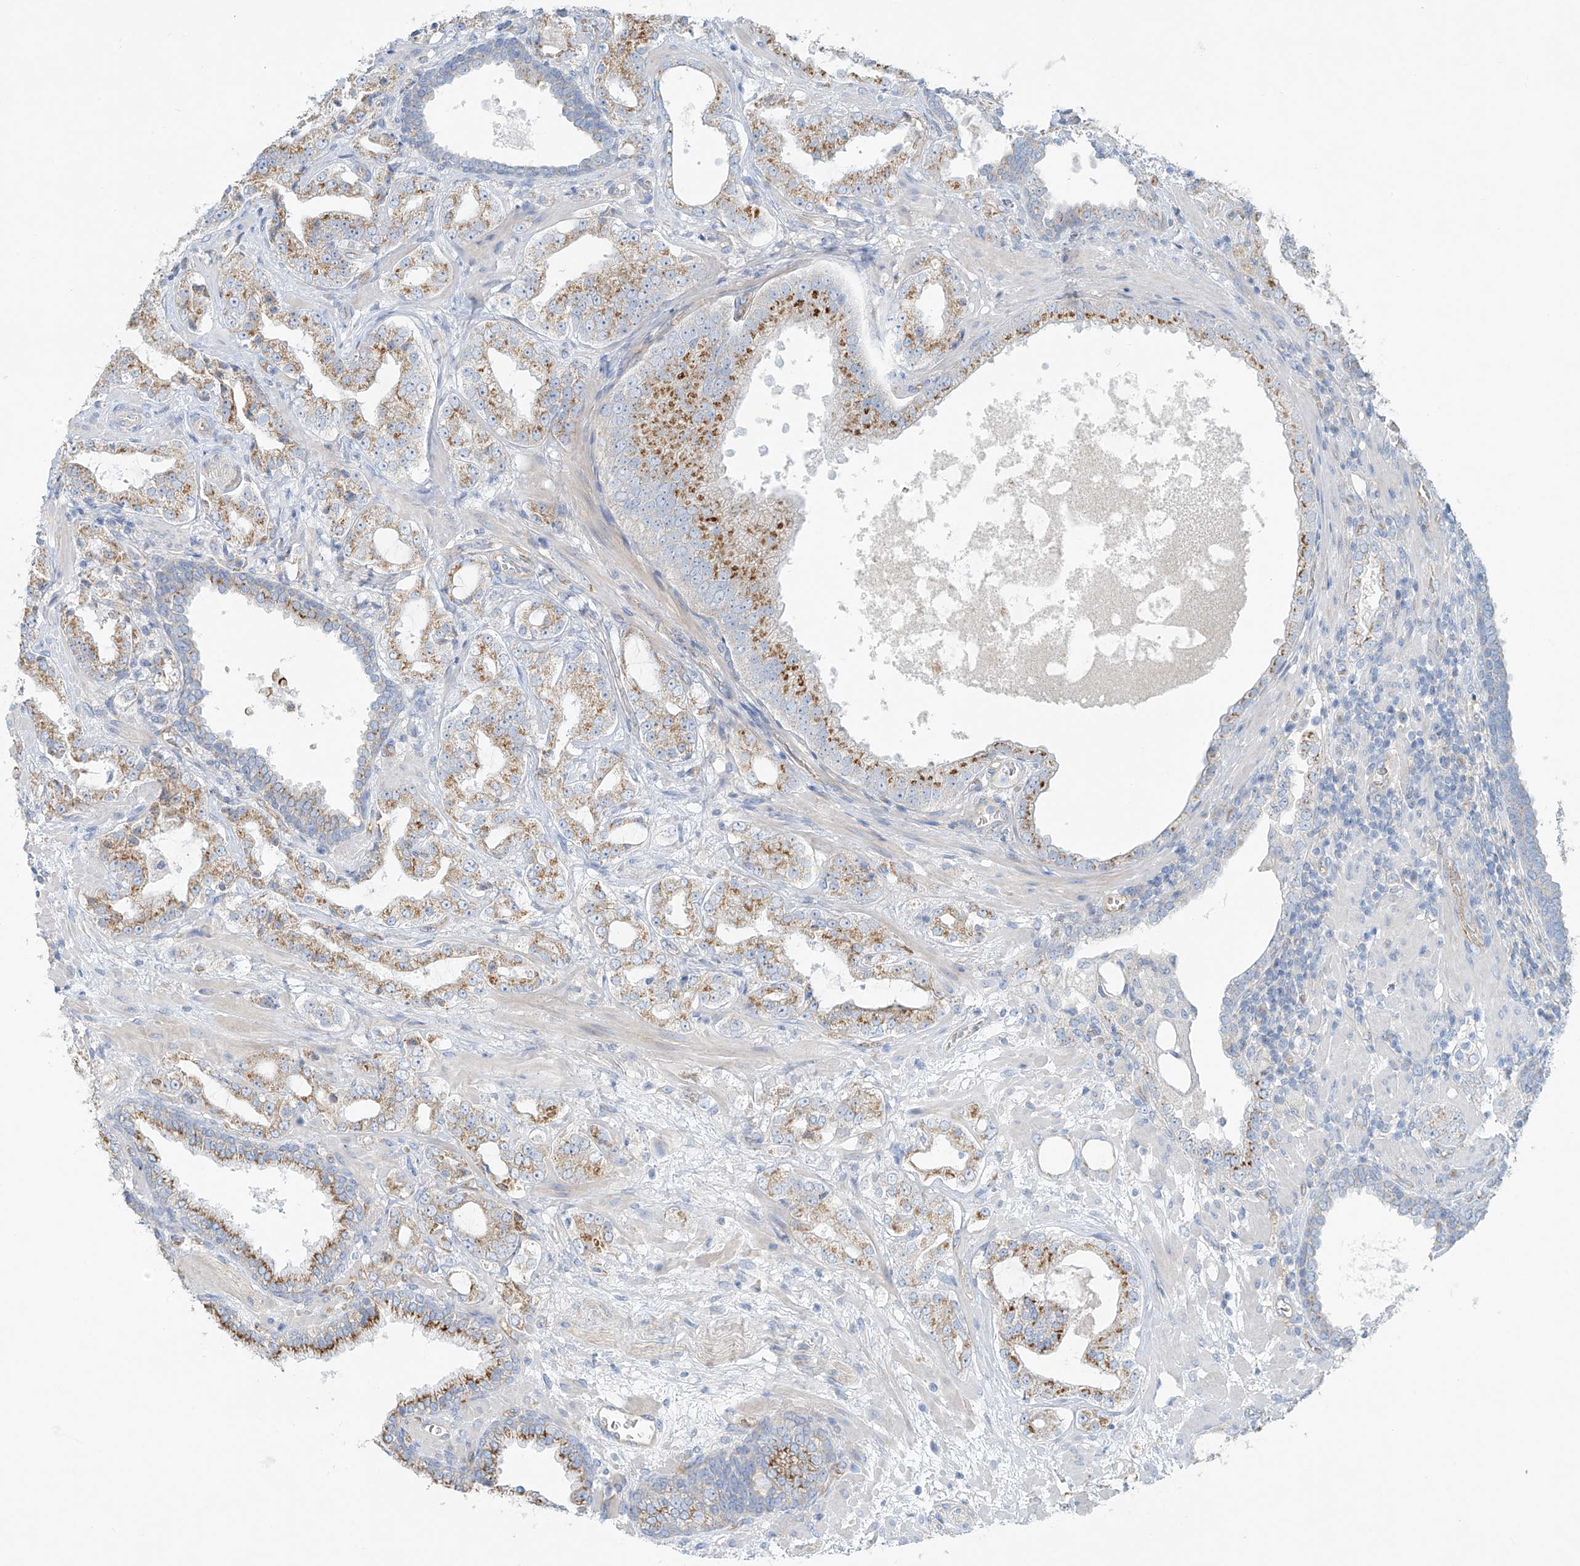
{"staining": {"intensity": "moderate", "quantity": "25%-75%", "location": "cytoplasmic/membranous"}, "tissue": "prostate cancer", "cell_type": "Tumor cells", "image_type": "cancer", "snomed": [{"axis": "morphology", "description": "Adenocarcinoma, High grade"}, {"axis": "topography", "description": "Prostate"}], "caption": "This micrograph displays IHC staining of human prostate cancer, with medium moderate cytoplasmic/membranous staining in about 25%-75% of tumor cells.", "gene": "VAMP5", "patient": {"sex": "male", "age": 64}}